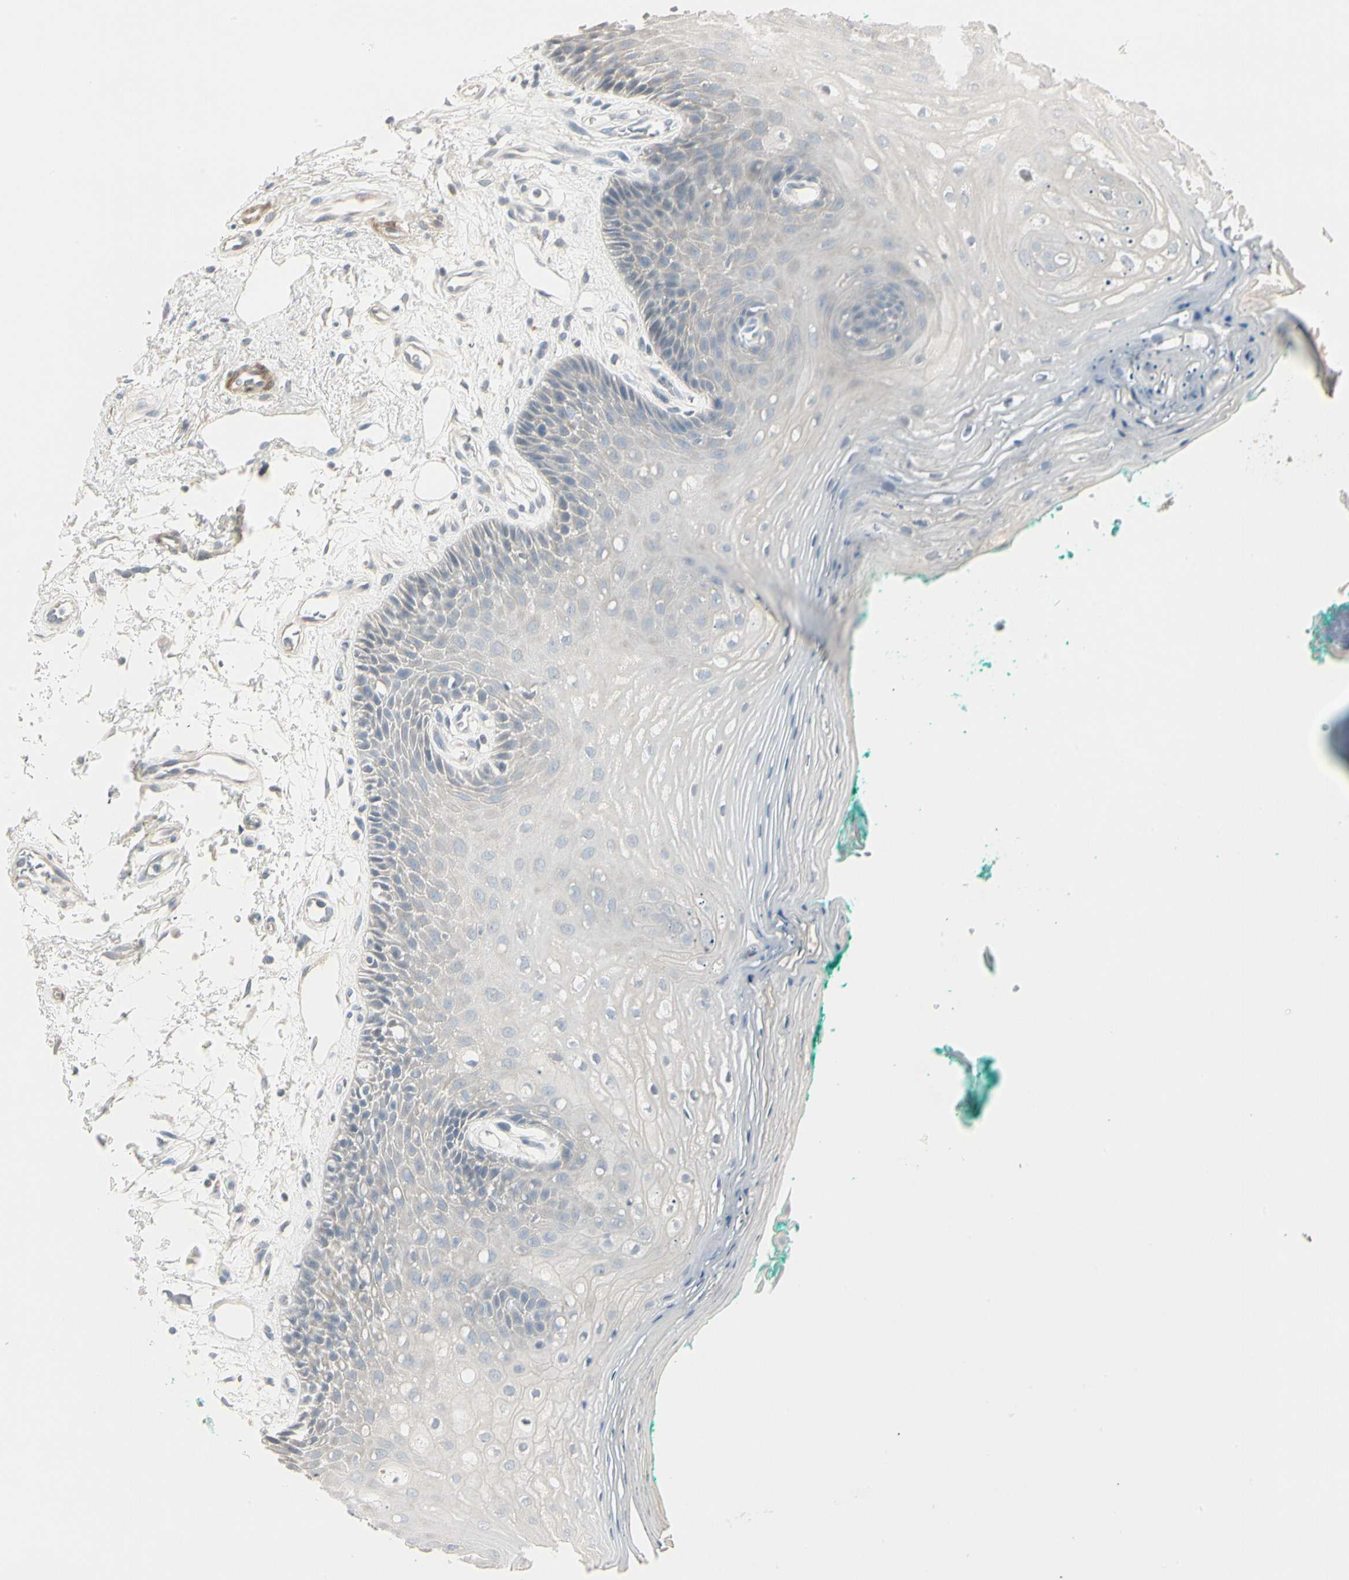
{"staining": {"intensity": "negative", "quantity": "none", "location": "none"}, "tissue": "oral mucosa", "cell_type": "Squamous epithelial cells", "image_type": "normal", "snomed": [{"axis": "morphology", "description": "Normal tissue, NOS"}, {"axis": "topography", "description": "Skeletal muscle"}, {"axis": "topography", "description": "Oral tissue"}, {"axis": "topography", "description": "Peripheral nerve tissue"}], "caption": "Immunohistochemistry (IHC) of benign human oral mucosa shows no staining in squamous epithelial cells. (DAB IHC visualized using brightfield microscopy, high magnification).", "gene": "DMPK", "patient": {"sex": "female", "age": 84}}